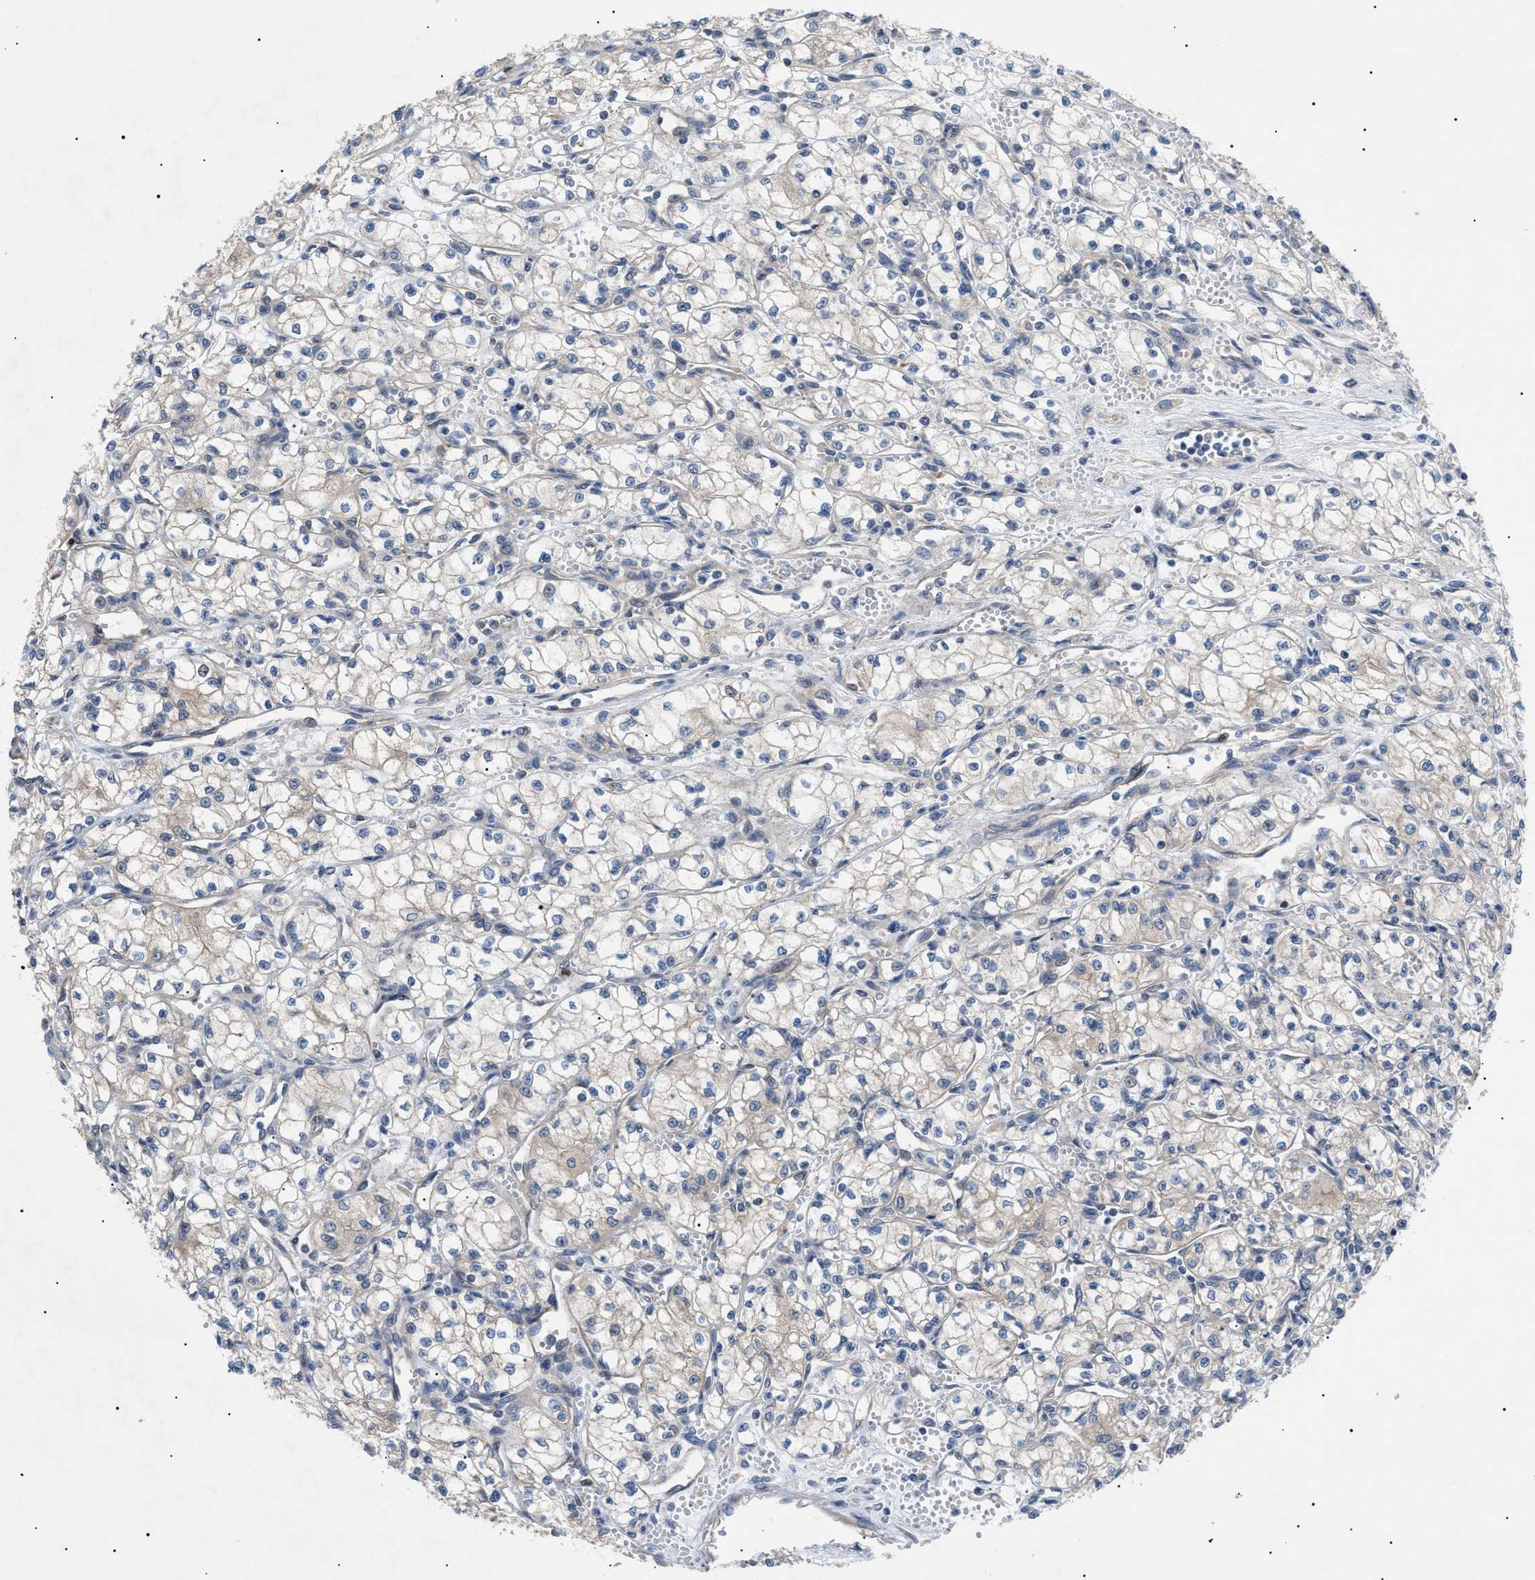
{"staining": {"intensity": "weak", "quantity": "<25%", "location": "cytoplasmic/membranous"}, "tissue": "renal cancer", "cell_type": "Tumor cells", "image_type": "cancer", "snomed": [{"axis": "morphology", "description": "Normal tissue, NOS"}, {"axis": "morphology", "description": "Adenocarcinoma, NOS"}, {"axis": "topography", "description": "Kidney"}], "caption": "The photomicrograph exhibits no significant positivity in tumor cells of renal cancer.", "gene": "RIPK1", "patient": {"sex": "male", "age": 59}}